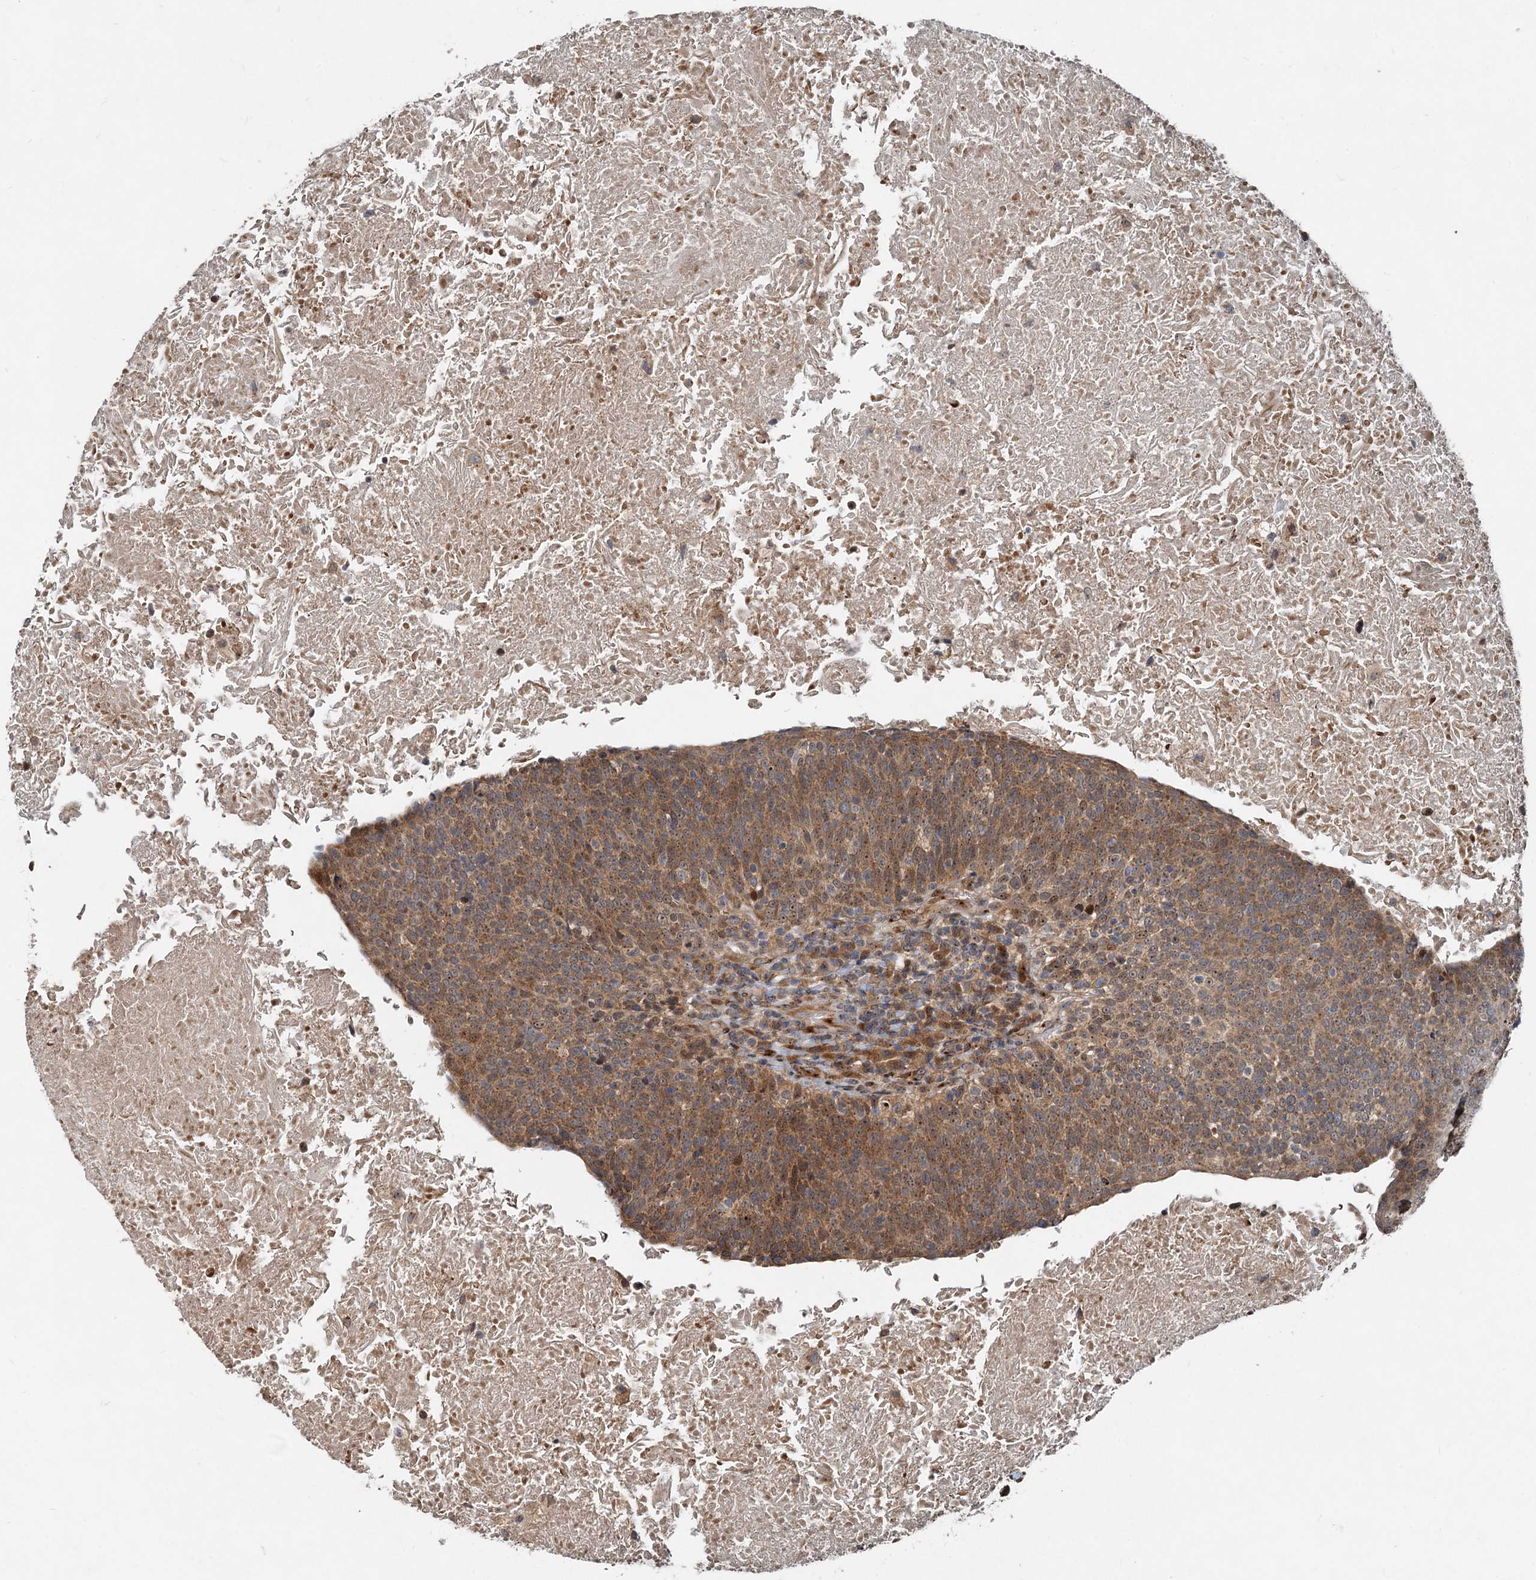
{"staining": {"intensity": "moderate", "quantity": ">75%", "location": "cytoplasmic/membranous"}, "tissue": "head and neck cancer", "cell_type": "Tumor cells", "image_type": "cancer", "snomed": [{"axis": "morphology", "description": "Squamous cell carcinoma, NOS"}, {"axis": "morphology", "description": "Squamous cell carcinoma, metastatic, NOS"}, {"axis": "topography", "description": "Lymph node"}, {"axis": "topography", "description": "Head-Neck"}], "caption": "IHC (DAB (3,3'-diaminobenzidine)) staining of metastatic squamous cell carcinoma (head and neck) shows moderate cytoplasmic/membranous protein staining in about >75% of tumor cells. (Stains: DAB in brown, nuclei in blue, Microscopy: brightfield microscopy at high magnification).", "gene": "CEP68", "patient": {"sex": "male", "age": 62}}